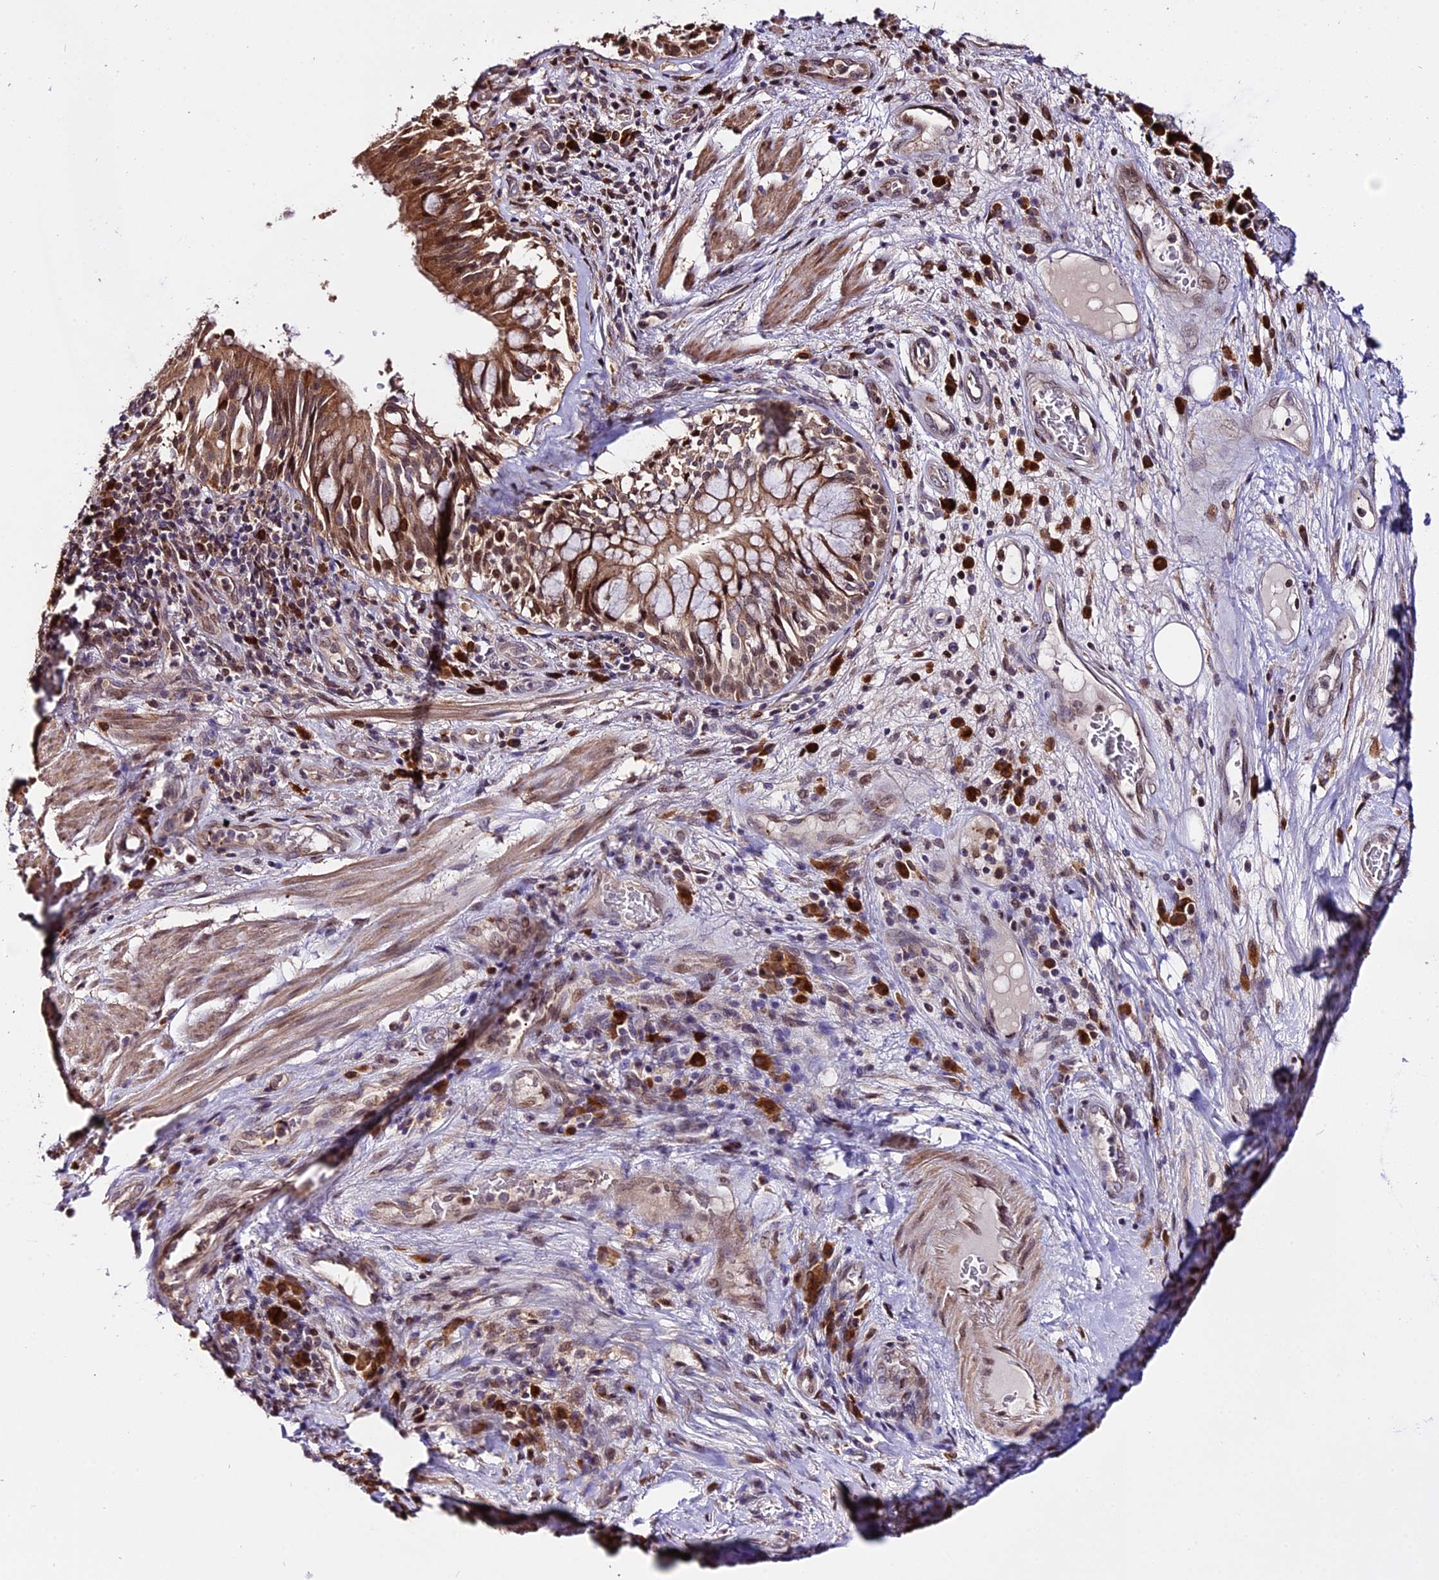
{"staining": {"intensity": "moderate", "quantity": "25%-75%", "location": "cytoplasmic/membranous,nuclear"}, "tissue": "adipose tissue", "cell_type": "Adipocytes", "image_type": "normal", "snomed": [{"axis": "morphology", "description": "Normal tissue, NOS"}, {"axis": "morphology", "description": "Squamous cell carcinoma, NOS"}, {"axis": "topography", "description": "Bronchus"}, {"axis": "topography", "description": "Lung"}], "caption": "Human adipose tissue stained for a protein (brown) shows moderate cytoplasmic/membranous,nuclear positive expression in about 25%-75% of adipocytes.", "gene": "HERPUD1", "patient": {"sex": "male", "age": 64}}